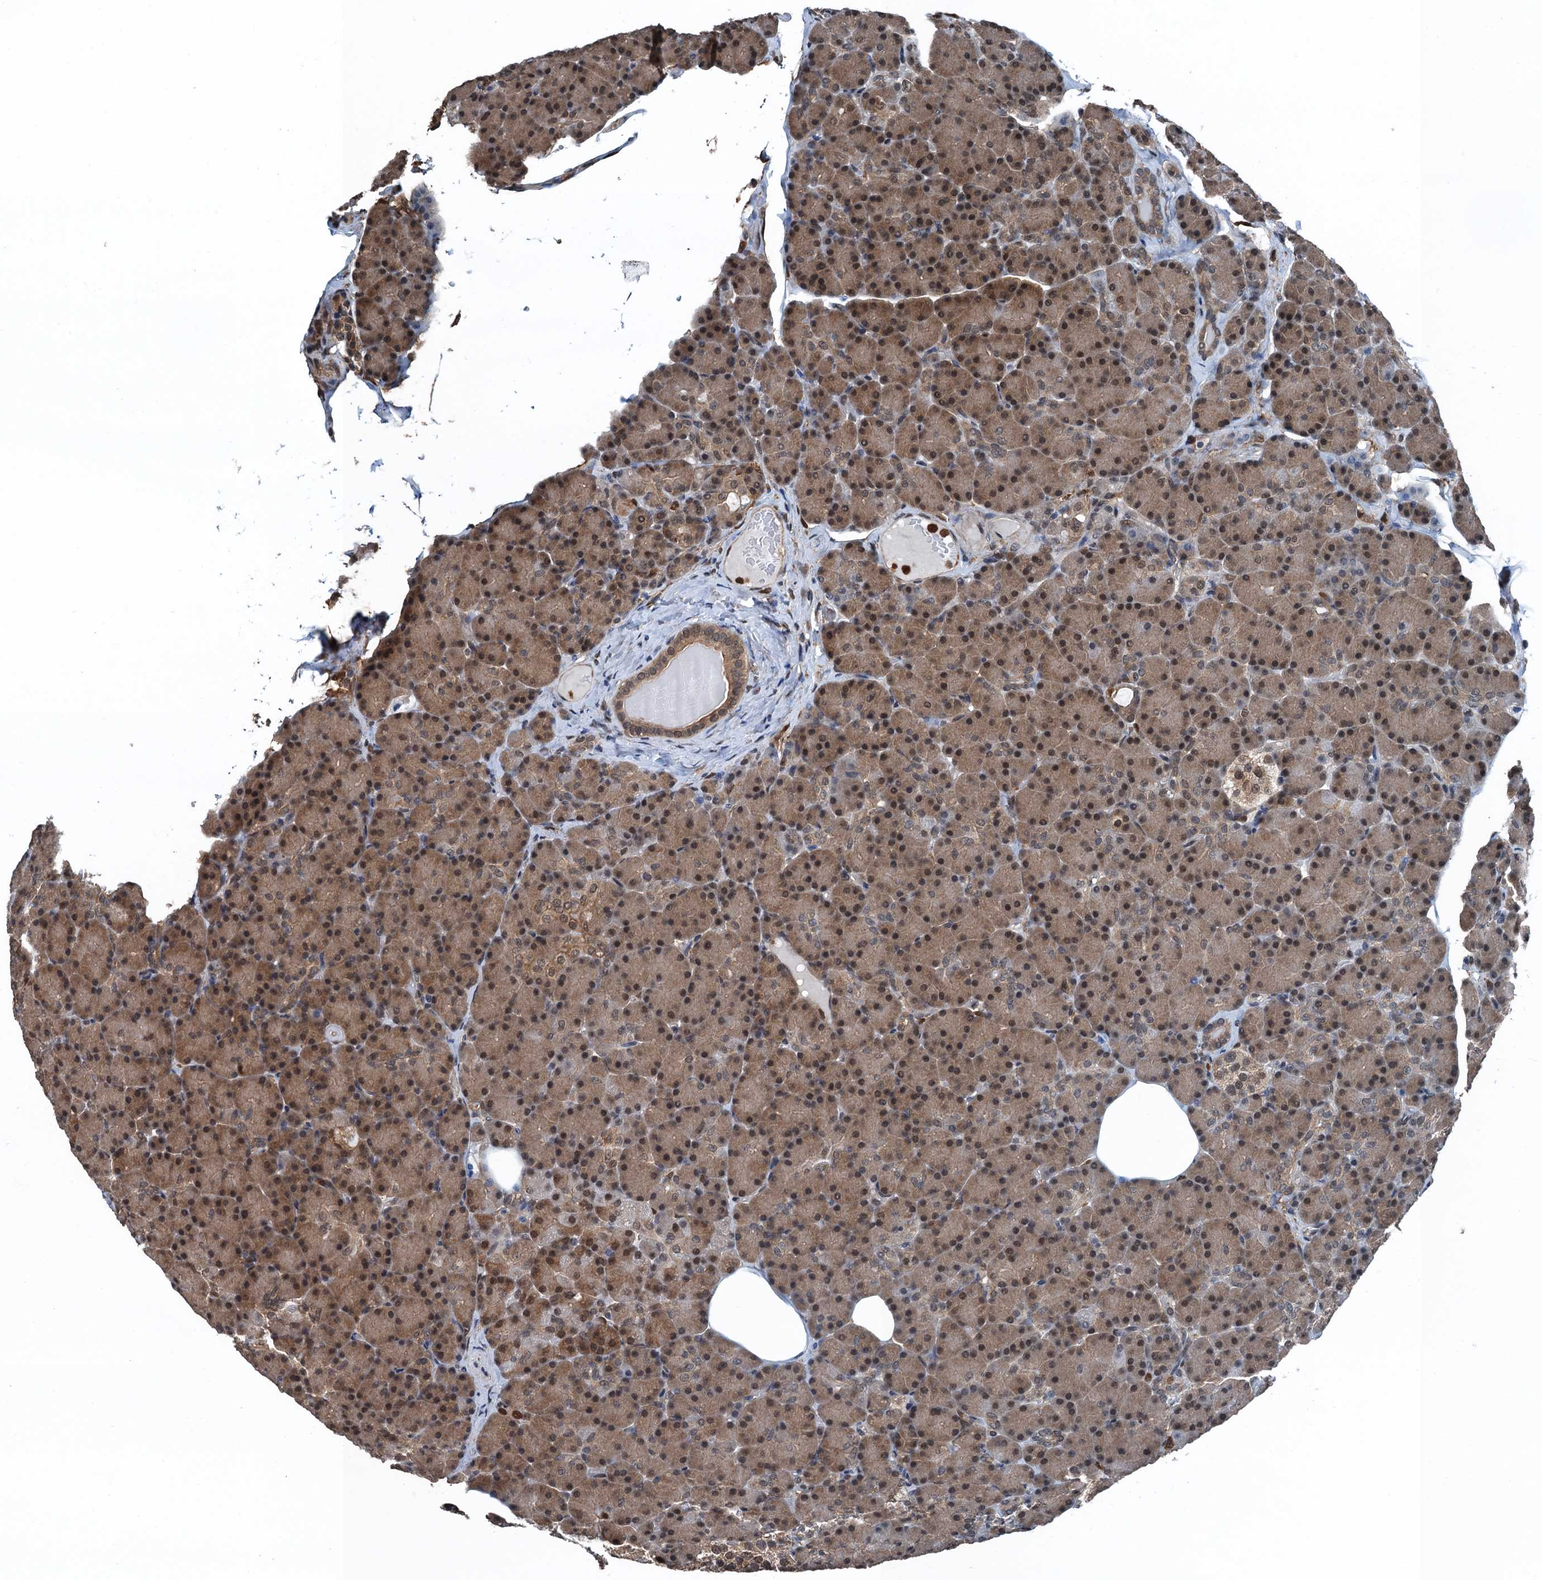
{"staining": {"intensity": "moderate", "quantity": "25%-75%", "location": "cytoplasmic/membranous,nuclear"}, "tissue": "pancreas", "cell_type": "Exocrine glandular cells", "image_type": "normal", "snomed": [{"axis": "morphology", "description": "Normal tissue, NOS"}, {"axis": "topography", "description": "Pancreas"}], "caption": "The micrograph exhibits immunohistochemical staining of normal pancreas. There is moderate cytoplasmic/membranous,nuclear positivity is appreciated in about 25%-75% of exocrine glandular cells. Nuclei are stained in blue.", "gene": "RNH1", "patient": {"sex": "female", "age": 43}}